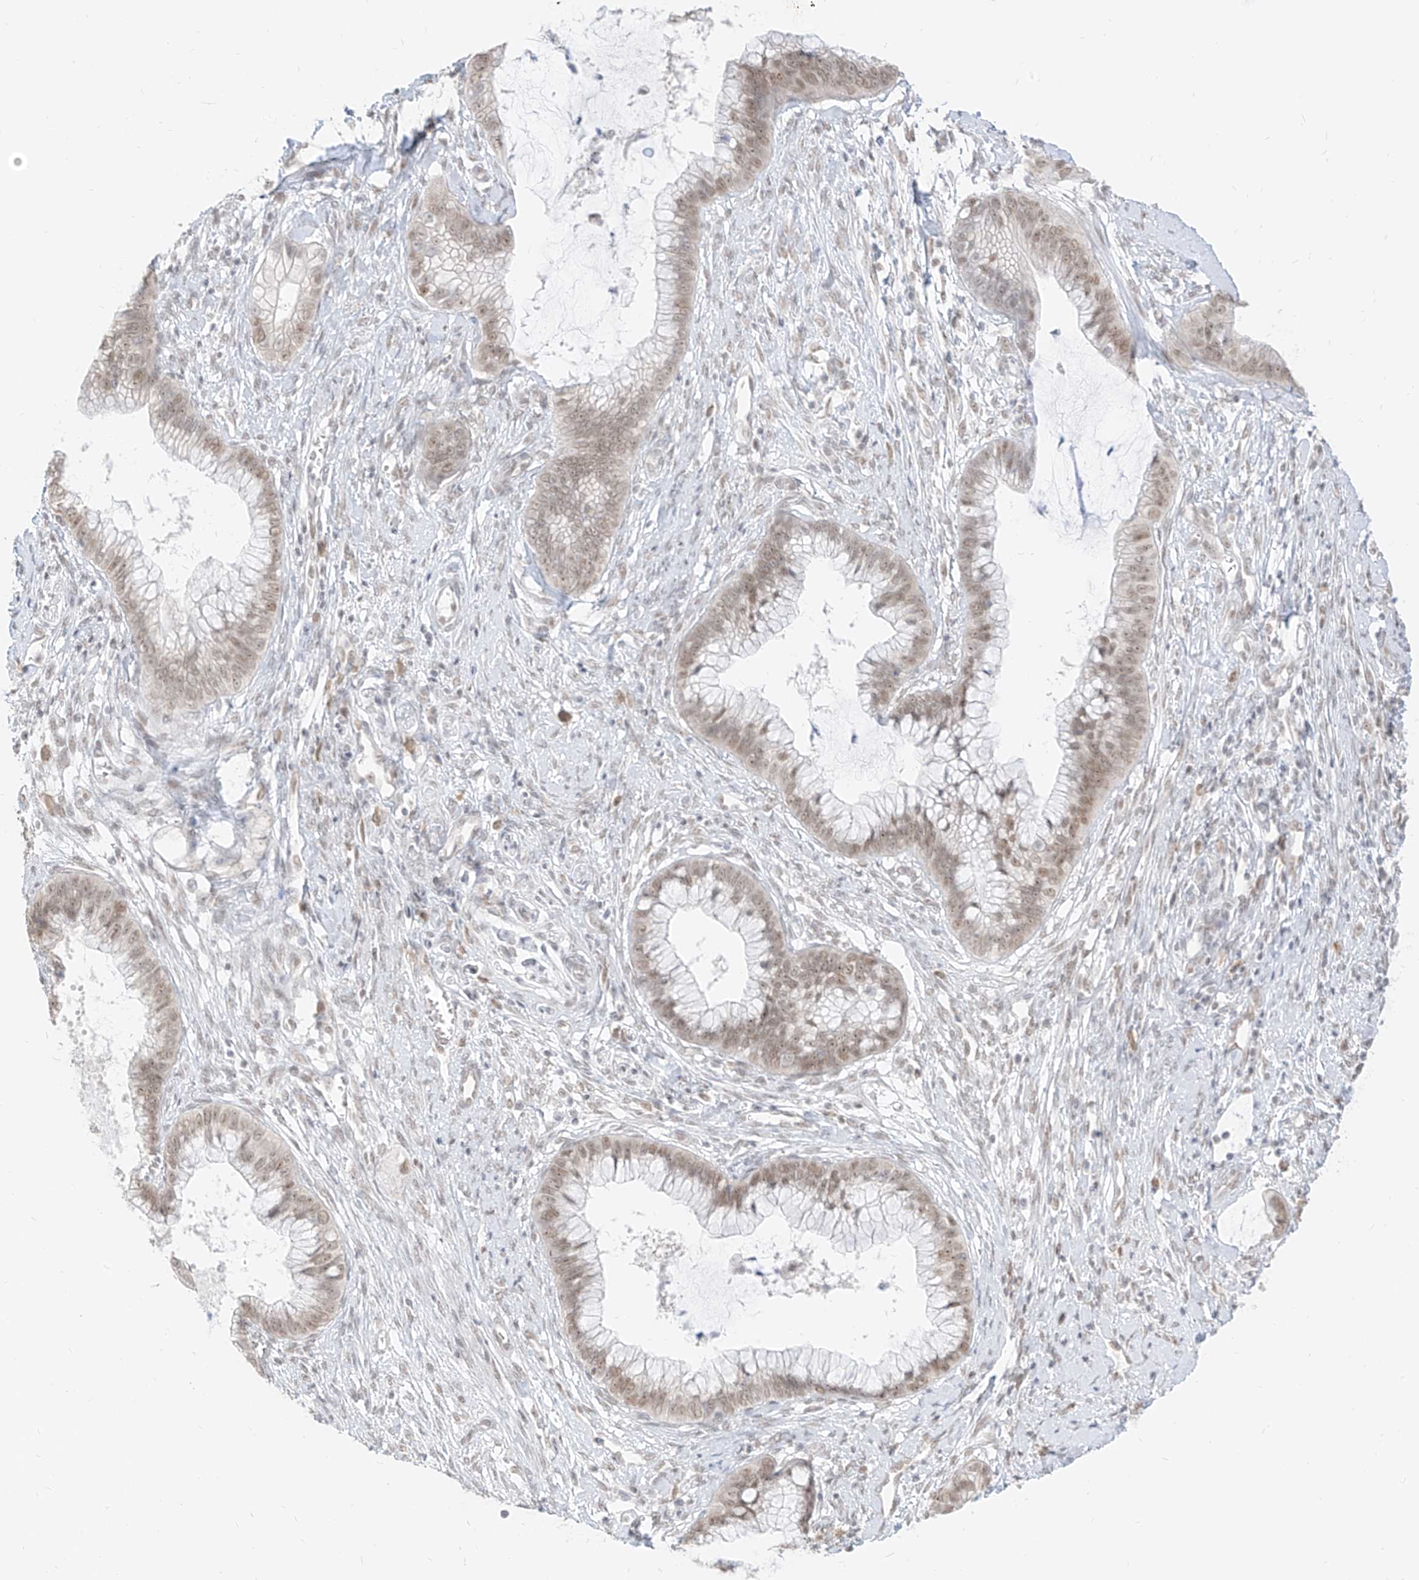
{"staining": {"intensity": "weak", "quantity": ">75%", "location": "nuclear"}, "tissue": "cervical cancer", "cell_type": "Tumor cells", "image_type": "cancer", "snomed": [{"axis": "morphology", "description": "Adenocarcinoma, NOS"}, {"axis": "topography", "description": "Cervix"}], "caption": "Adenocarcinoma (cervical) was stained to show a protein in brown. There is low levels of weak nuclear staining in approximately >75% of tumor cells.", "gene": "SUPT5H", "patient": {"sex": "female", "age": 44}}